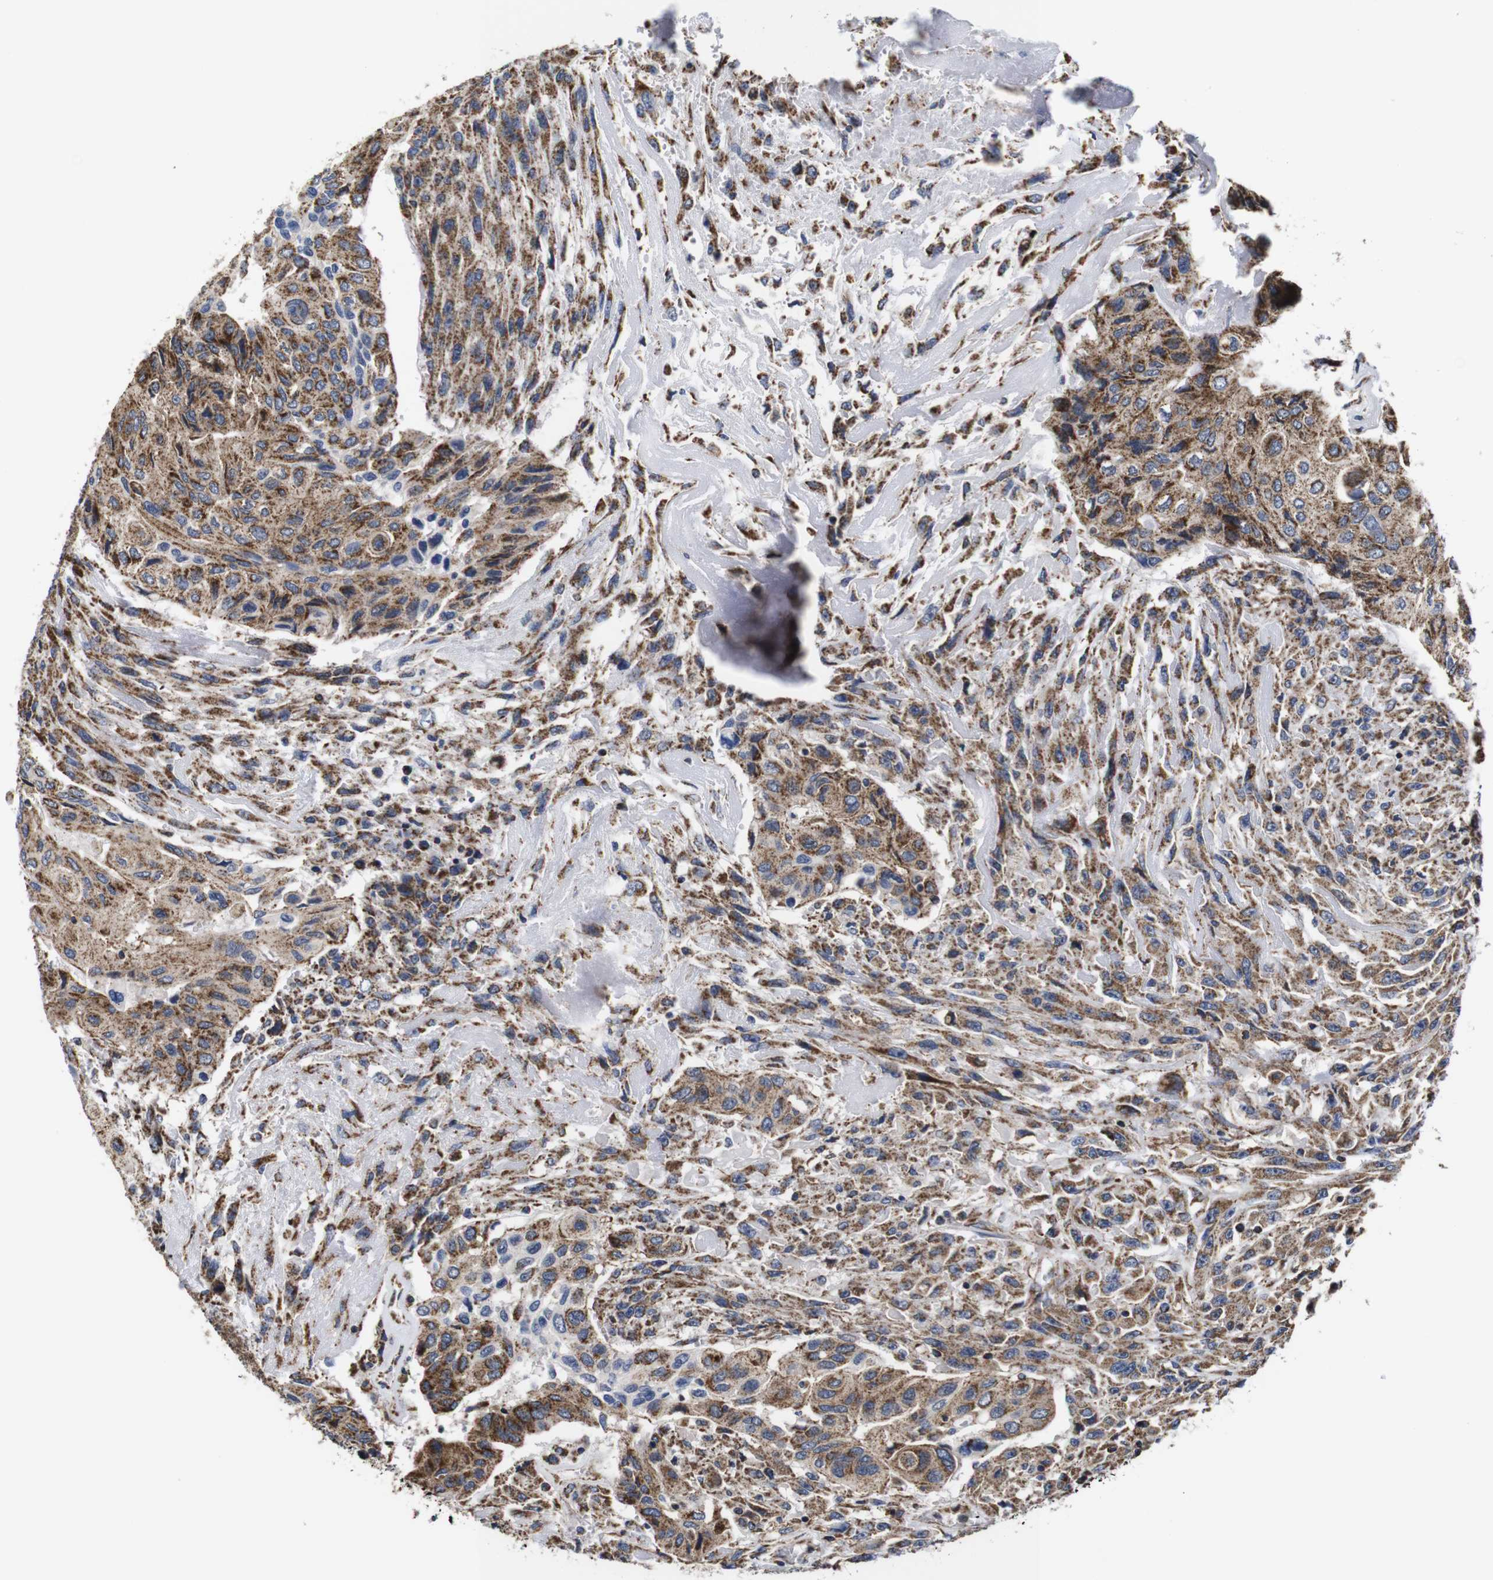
{"staining": {"intensity": "moderate", "quantity": ">75%", "location": "cytoplasmic/membranous"}, "tissue": "urothelial cancer", "cell_type": "Tumor cells", "image_type": "cancer", "snomed": [{"axis": "morphology", "description": "Urothelial carcinoma, High grade"}, {"axis": "topography", "description": "Urinary bladder"}], "caption": "High-grade urothelial carcinoma tissue displays moderate cytoplasmic/membranous expression in about >75% of tumor cells, visualized by immunohistochemistry.", "gene": "C17orf80", "patient": {"sex": "male", "age": 66}}